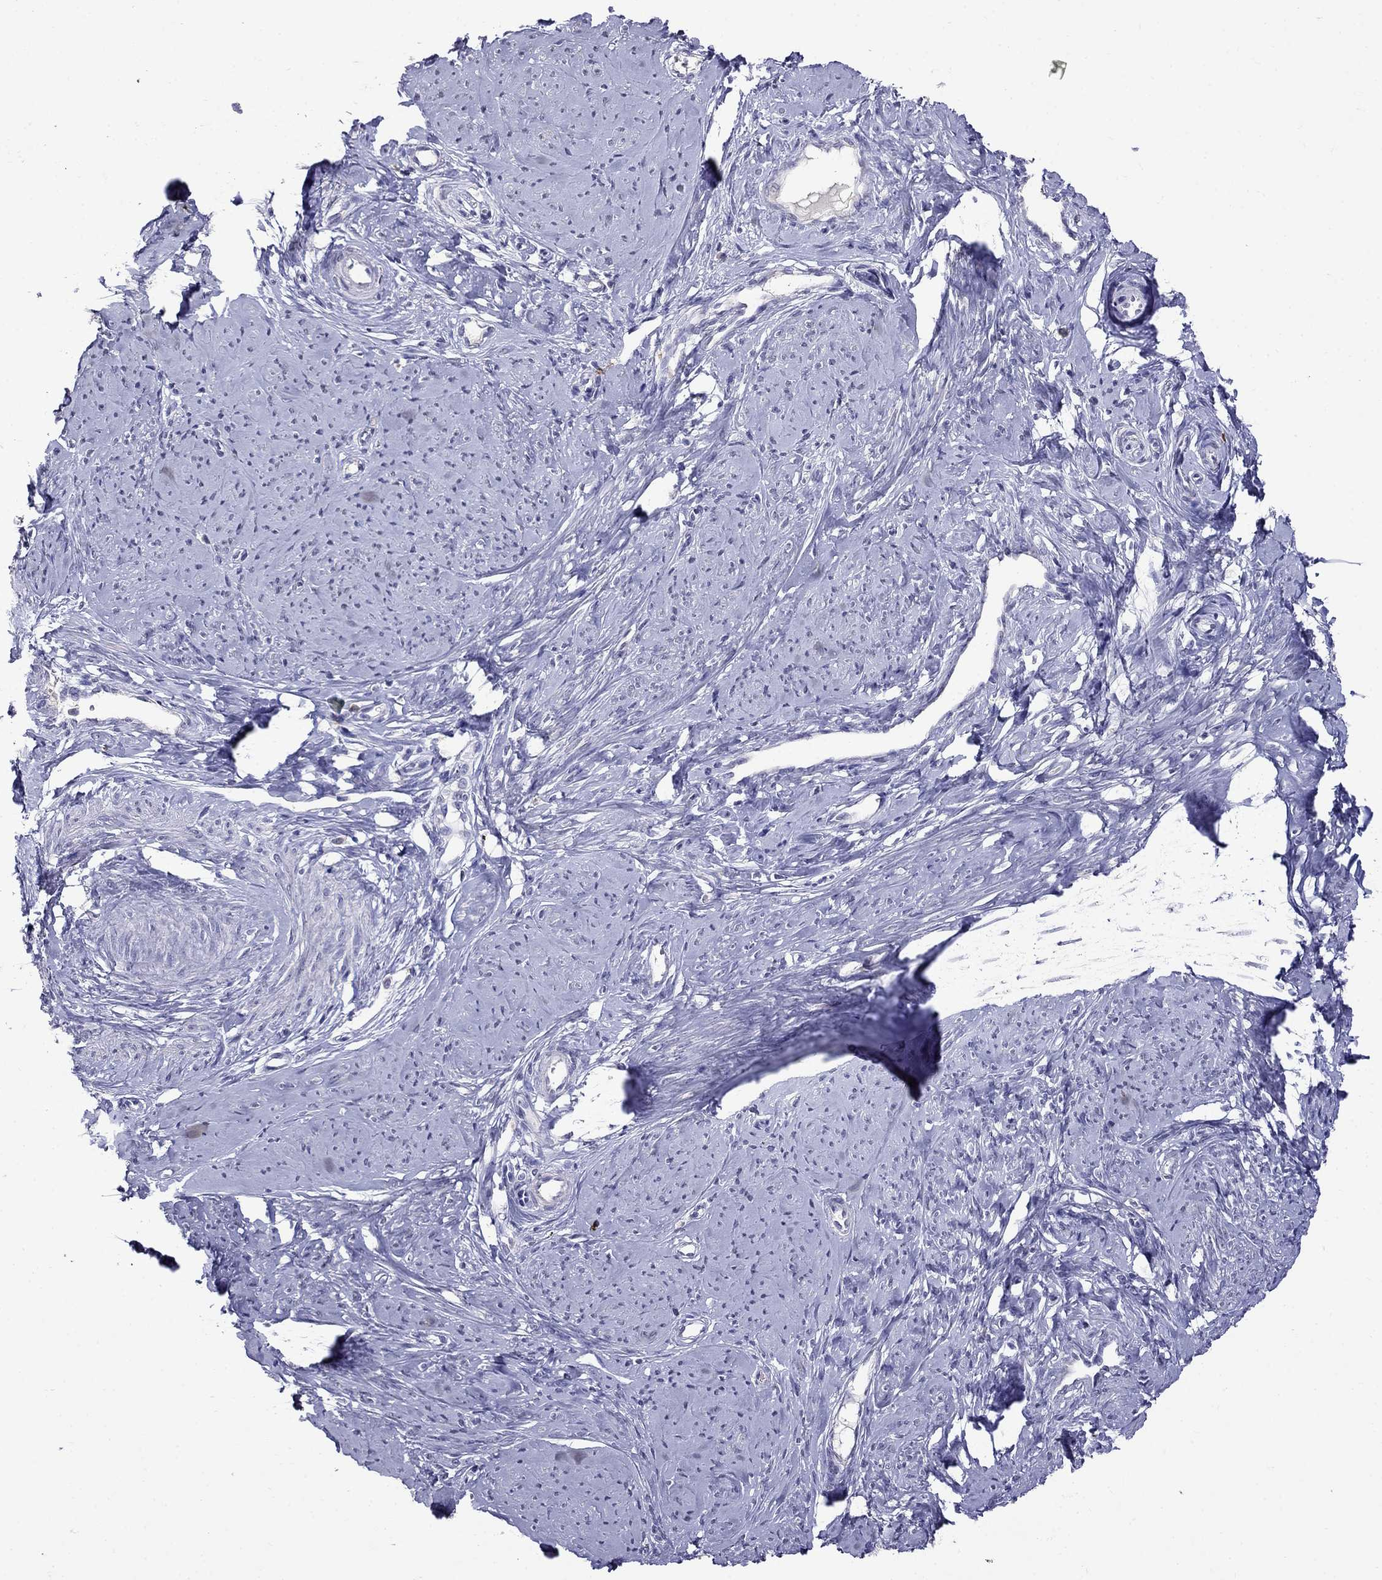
{"staining": {"intensity": "negative", "quantity": "none", "location": "none"}, "tissue": "smooth muscle", "cell_type": "Smooth muscle cells", "image_type": "normal", "snomed": [{"axis": "morphology", "description": "Normal tissue, NOS"}, {"axis": "topography", "description": "Smooth muscle"}], "caption": "Histopathology image shows no significant protein expression in smooth muscle cells of unremarkable smooth muscle.", "gene": "CD8B", "patient": {"sex": "female", "age": 48}}